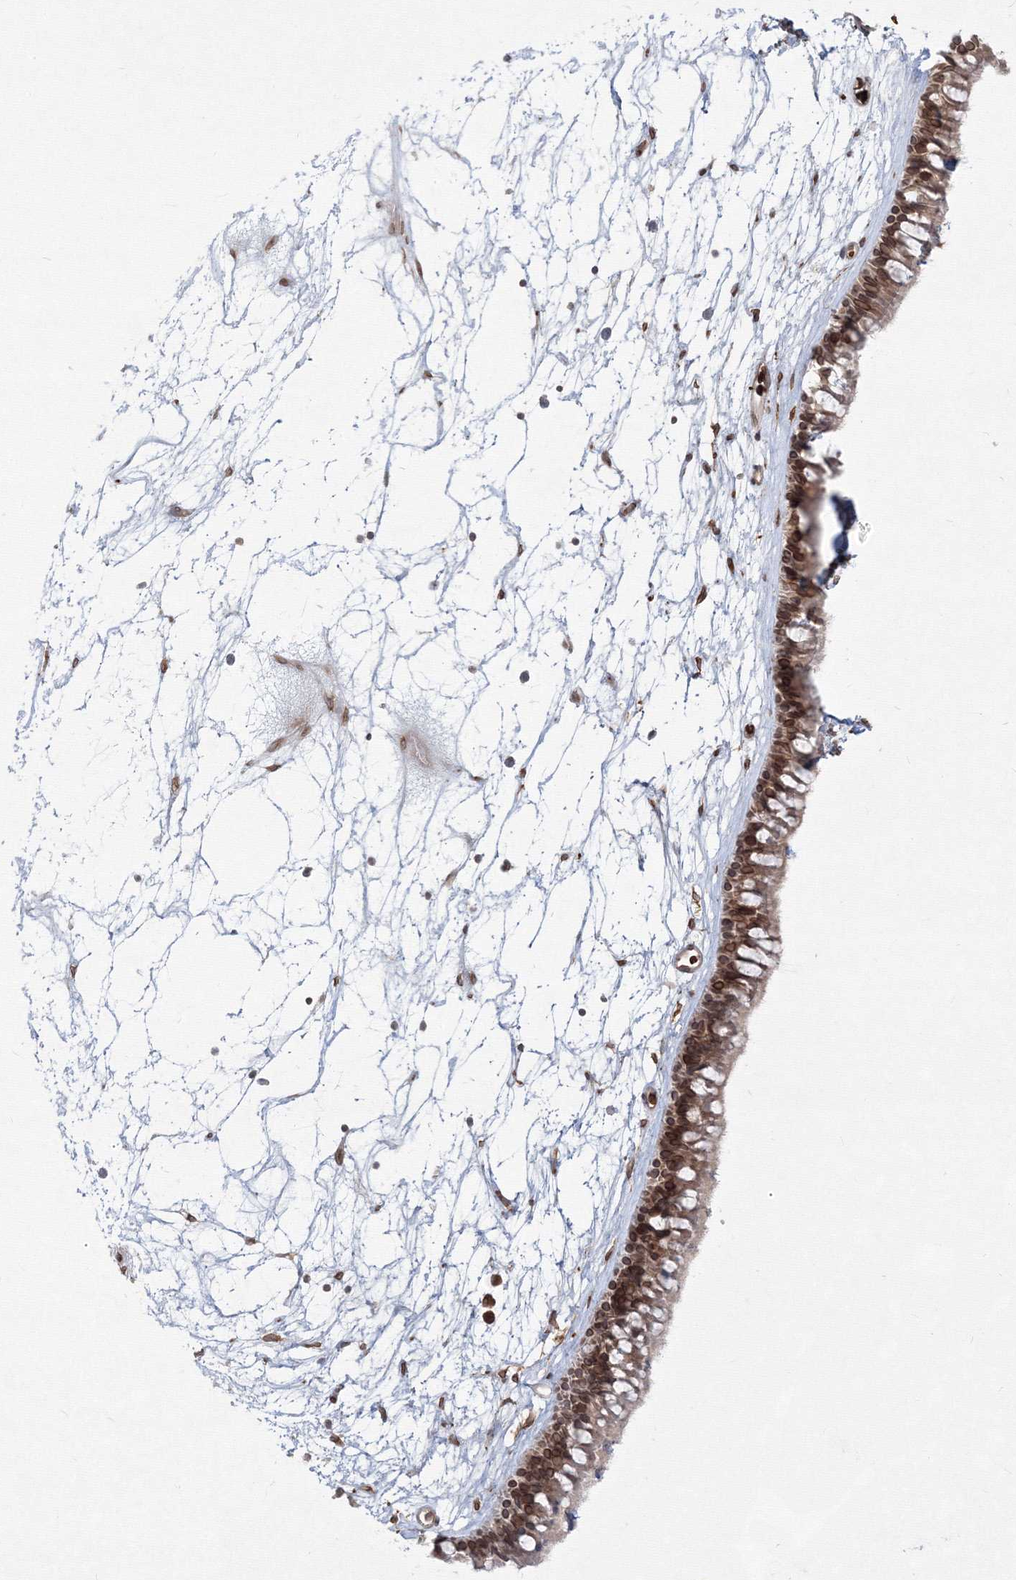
{"staining": {"intensity": "moderate", "quantity": ">75%", "location": "cytoplasmic/membranous,nuclear"}, "tissue": "nasopharynx", "cell_type": "Respiratory epithelial cells", "image_type": "normal", "snomed": [{"axis": "morphology", "description": "Normal tissue, NOS"}, {"axis": "topography", "description": "Nasopharynx"}], "caption": "Respiratory epithelial cells exhibit medium levels of moderate cytoplasmic/membranous,nuclear positivity in about >75% of cells in benign nasopharynx. The staining was performed using DAB, with brown indicating positive protein expression. Nuclei are stained blue with hematoxylin.", "gene": "DNAJB2", "patient": {"sex": "male", "age": 64}}